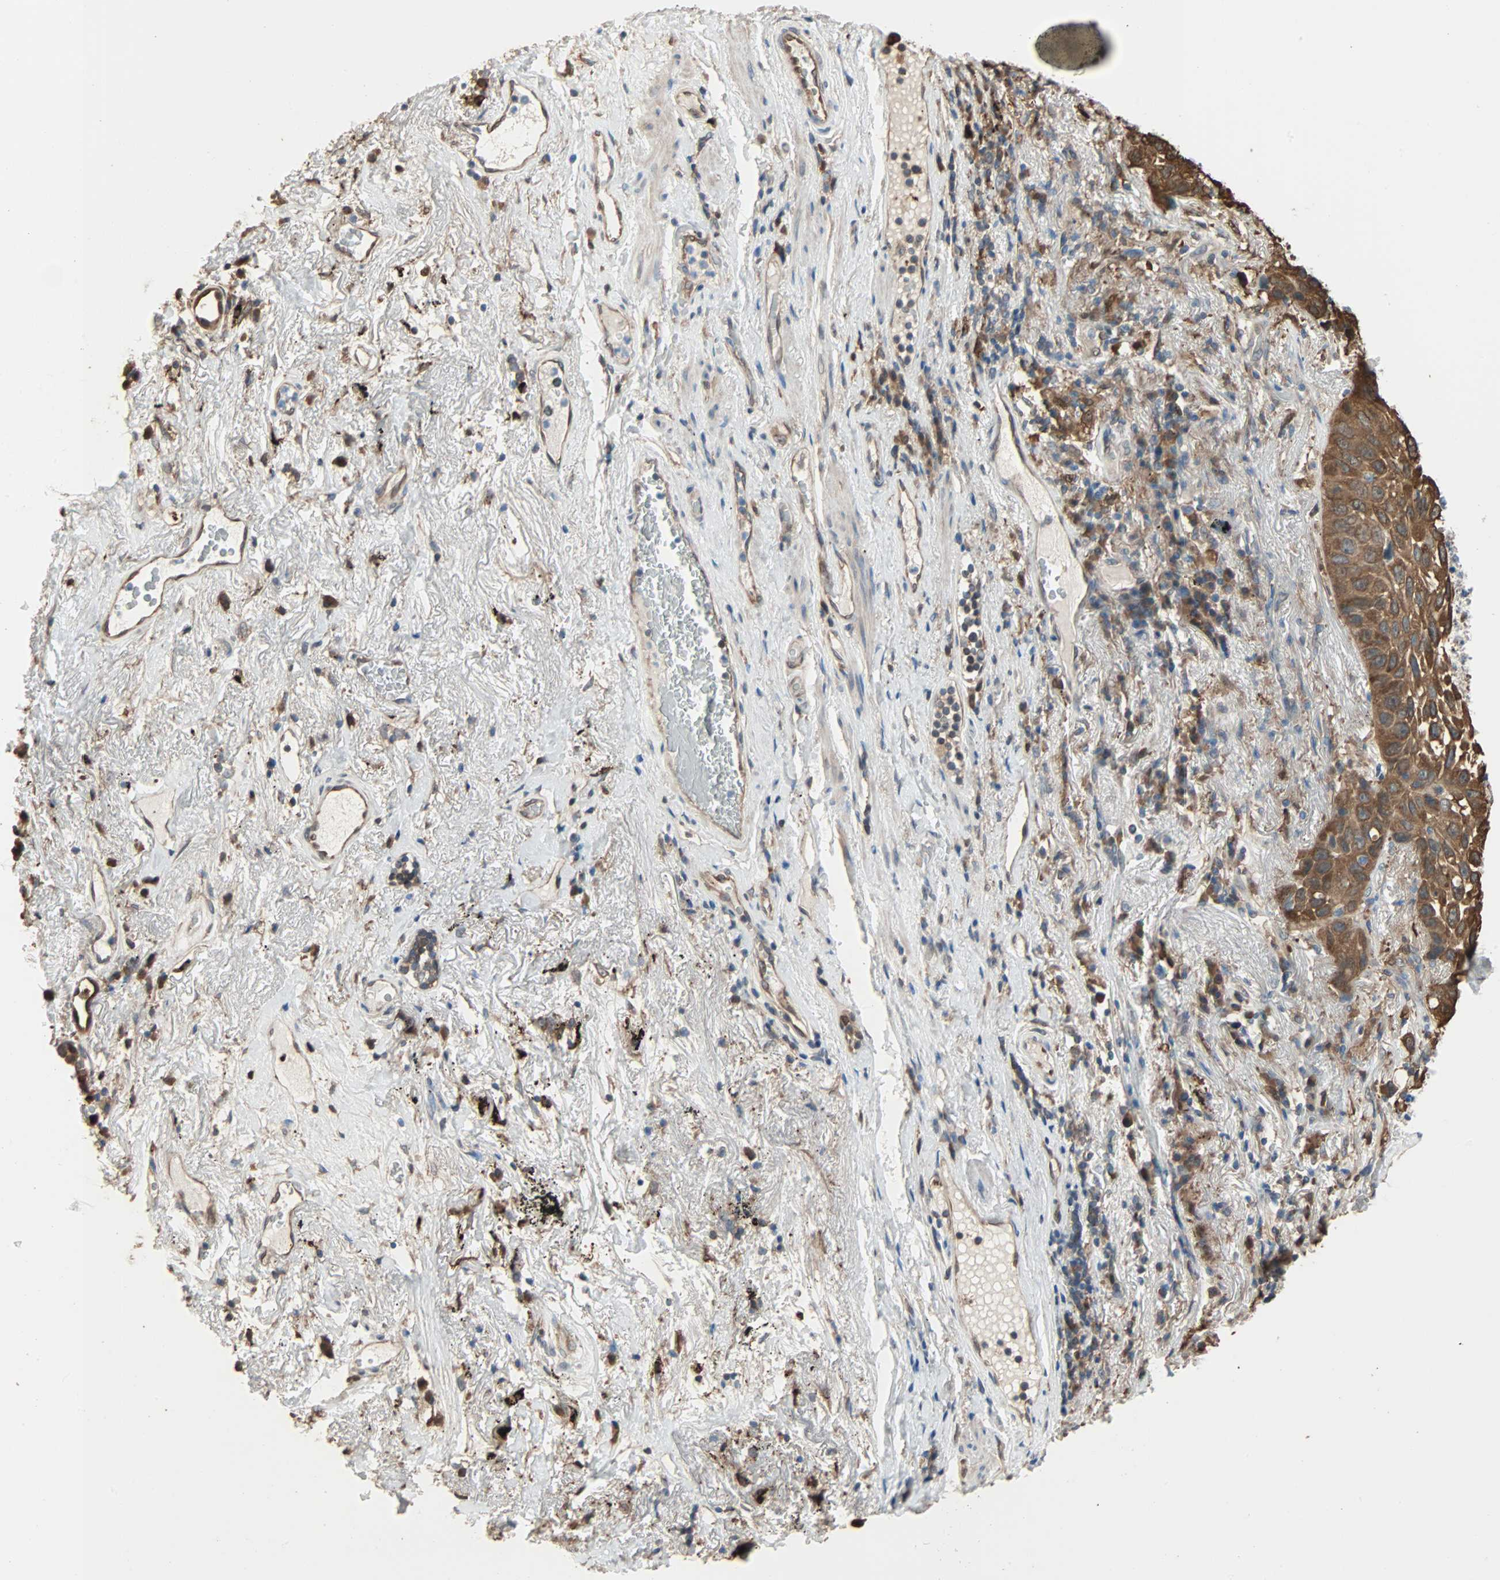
{"staining": {"intensity": "strong", "quantity": ">75%", "location": "cytoplasmic/membranous"}, "tissue": "lung cancer", "cell_type": "Tumor cells", "image_type": "cancer", "snomed": [{"axis": "morphology", "description": "Squamous cell carcinoma, NOS"}, {"axis": "topography", "description": "Lung"}], "caption": "The histopathology image exhibits immunohistochemical staining of squamous cell carcinoma (lung). There is strong cytoplasmic/membranous staining is appreciated in approximately >75% of tumor cells.", "gene": "PRDX1", "patient": {"sex": "male", "age": 57}}